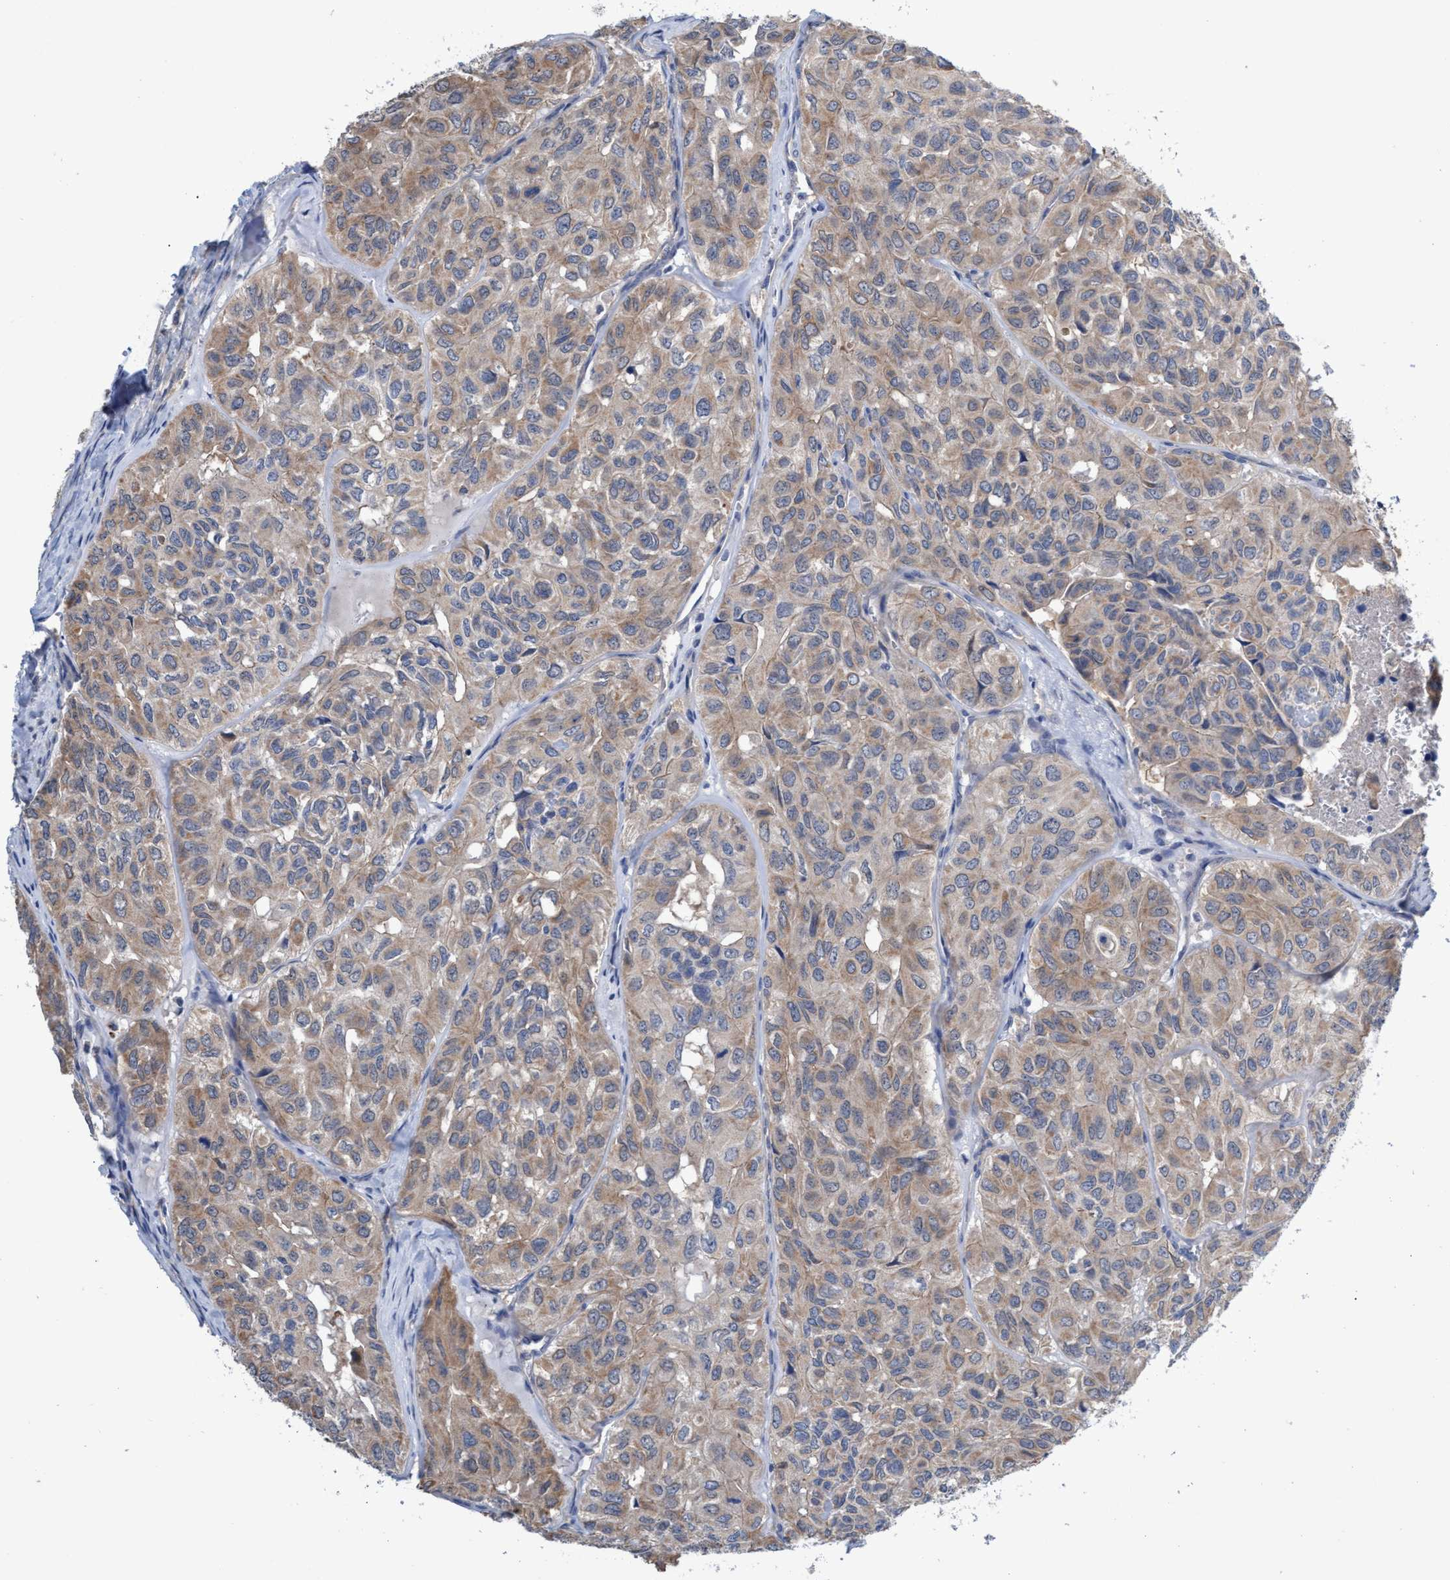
{"staining": {"intensity": "weak", "quantity": ">75%", "location": "cytoplasmic/membranous"}, "tissue": "head and neck cancer", "cell_type": "Tumor cells", "image_type": "cancer", "snomed": [{"axis": "morphology", "description": "Adenocarcinoma, NOS"}, {"axis": "topography", "description": "Salivary gland, NOS"}, {"axis": "topography", "description": "Head-Neck"}], "caption": "This is an image of IHC staining of head and neck cancer, which shows weak expression in the cytoplasmic/membranous of tumor cells.", "gene": "SVEP1", "patient": {"sex": "female", "age": 76}}